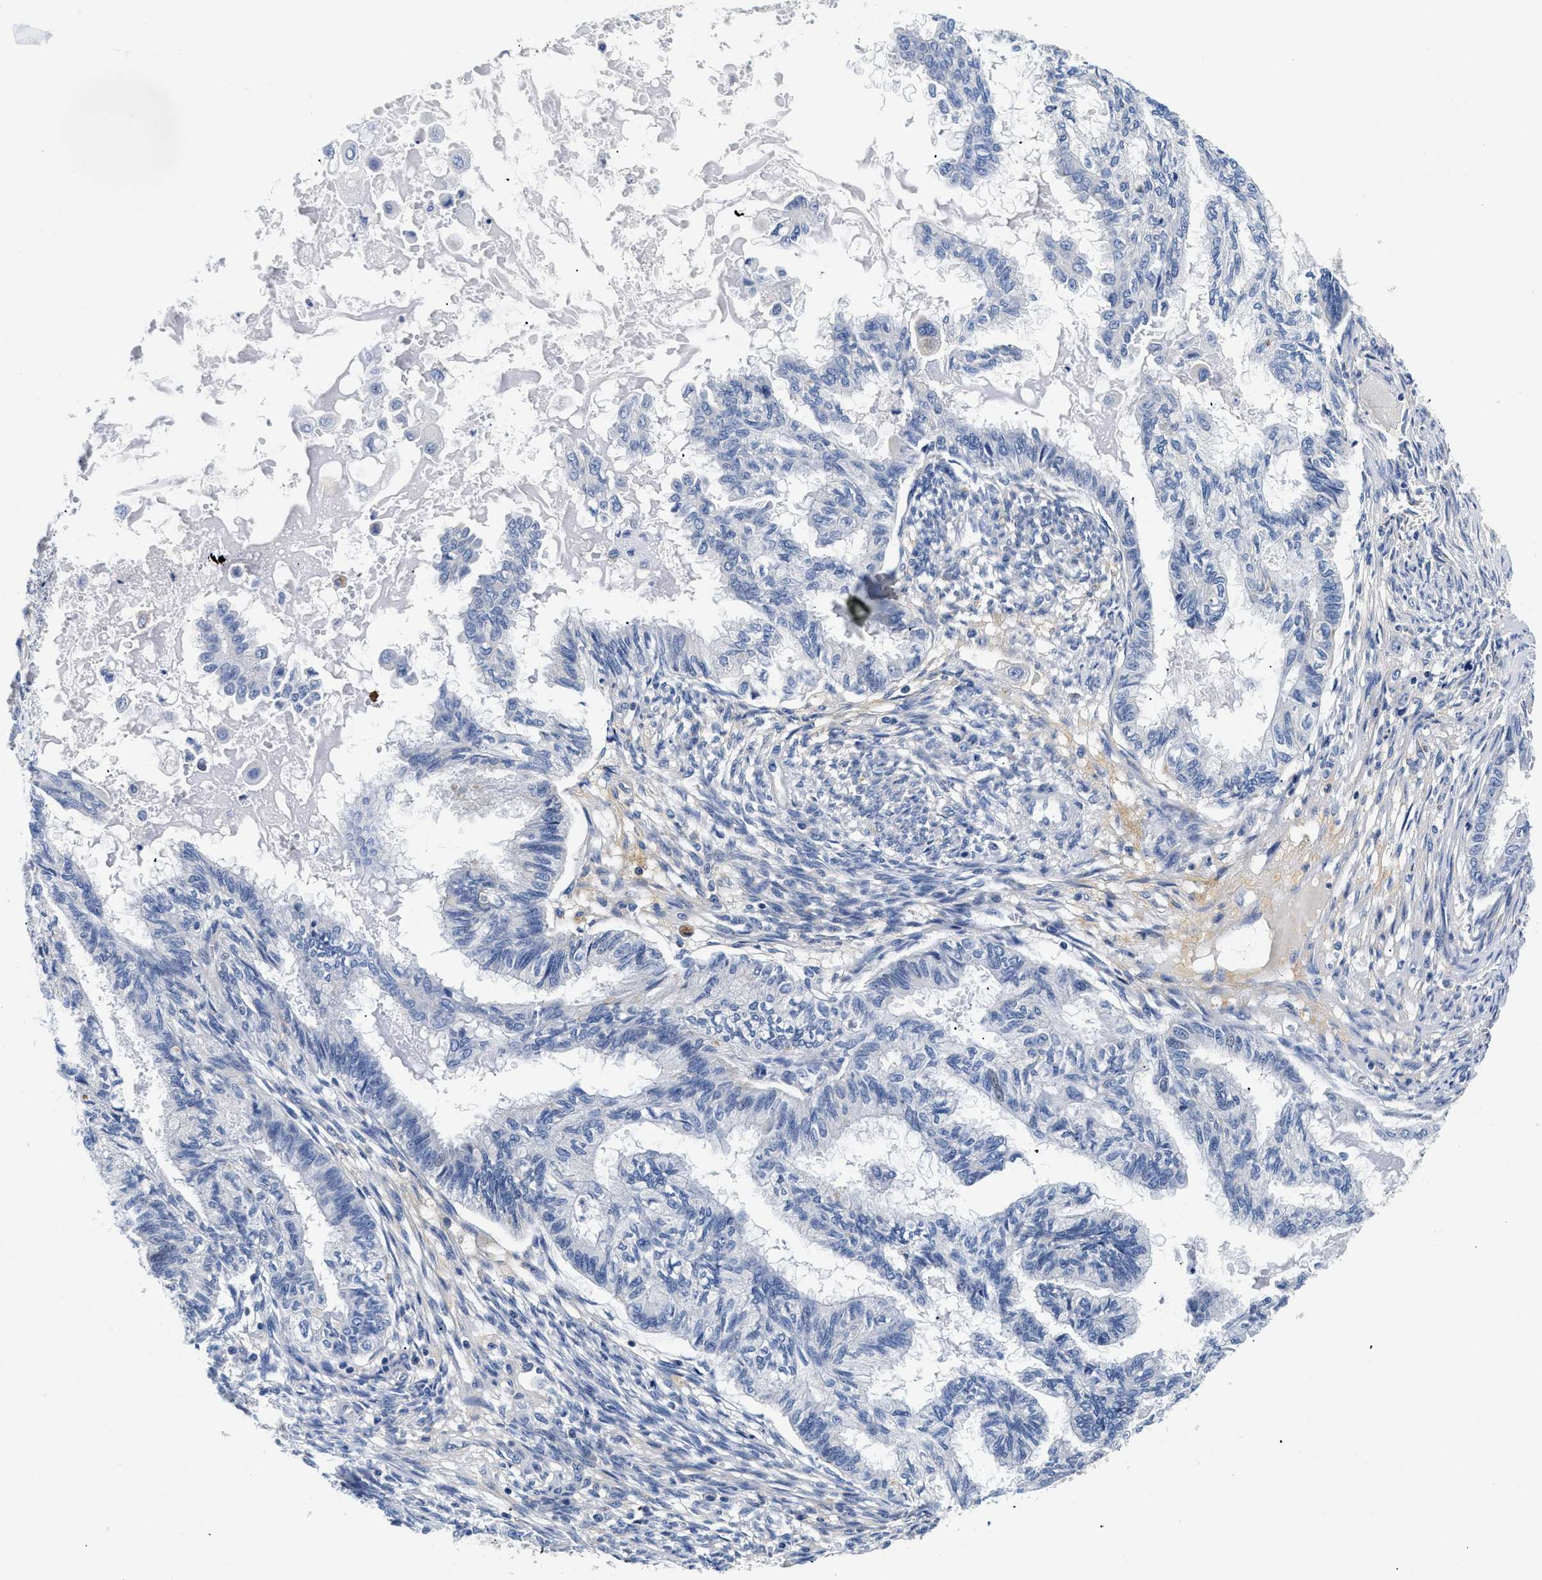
{"staining": {"intensity": "negative", "quantity": "none", "location": "none"}, "tissue": "cervical cancer", "cell_type": "Tumor cells", "image_type": "cancer", "snomed": [{"axis": "morphology", "description": "Normal tissue, NOS"}, {"axis": "morphology", "description": "Adenocarcinoma, NOS"}, {"axis": "topography", "description": "Cervix"}, {"axis": "topography", "description": "Endometrium"}], "caption": "Tumor cells are negative for protein expression in human cervical cancer (adenocarcinoma).", "gene": "MEA1", "patient": {"sex": "female", "age": 86}}